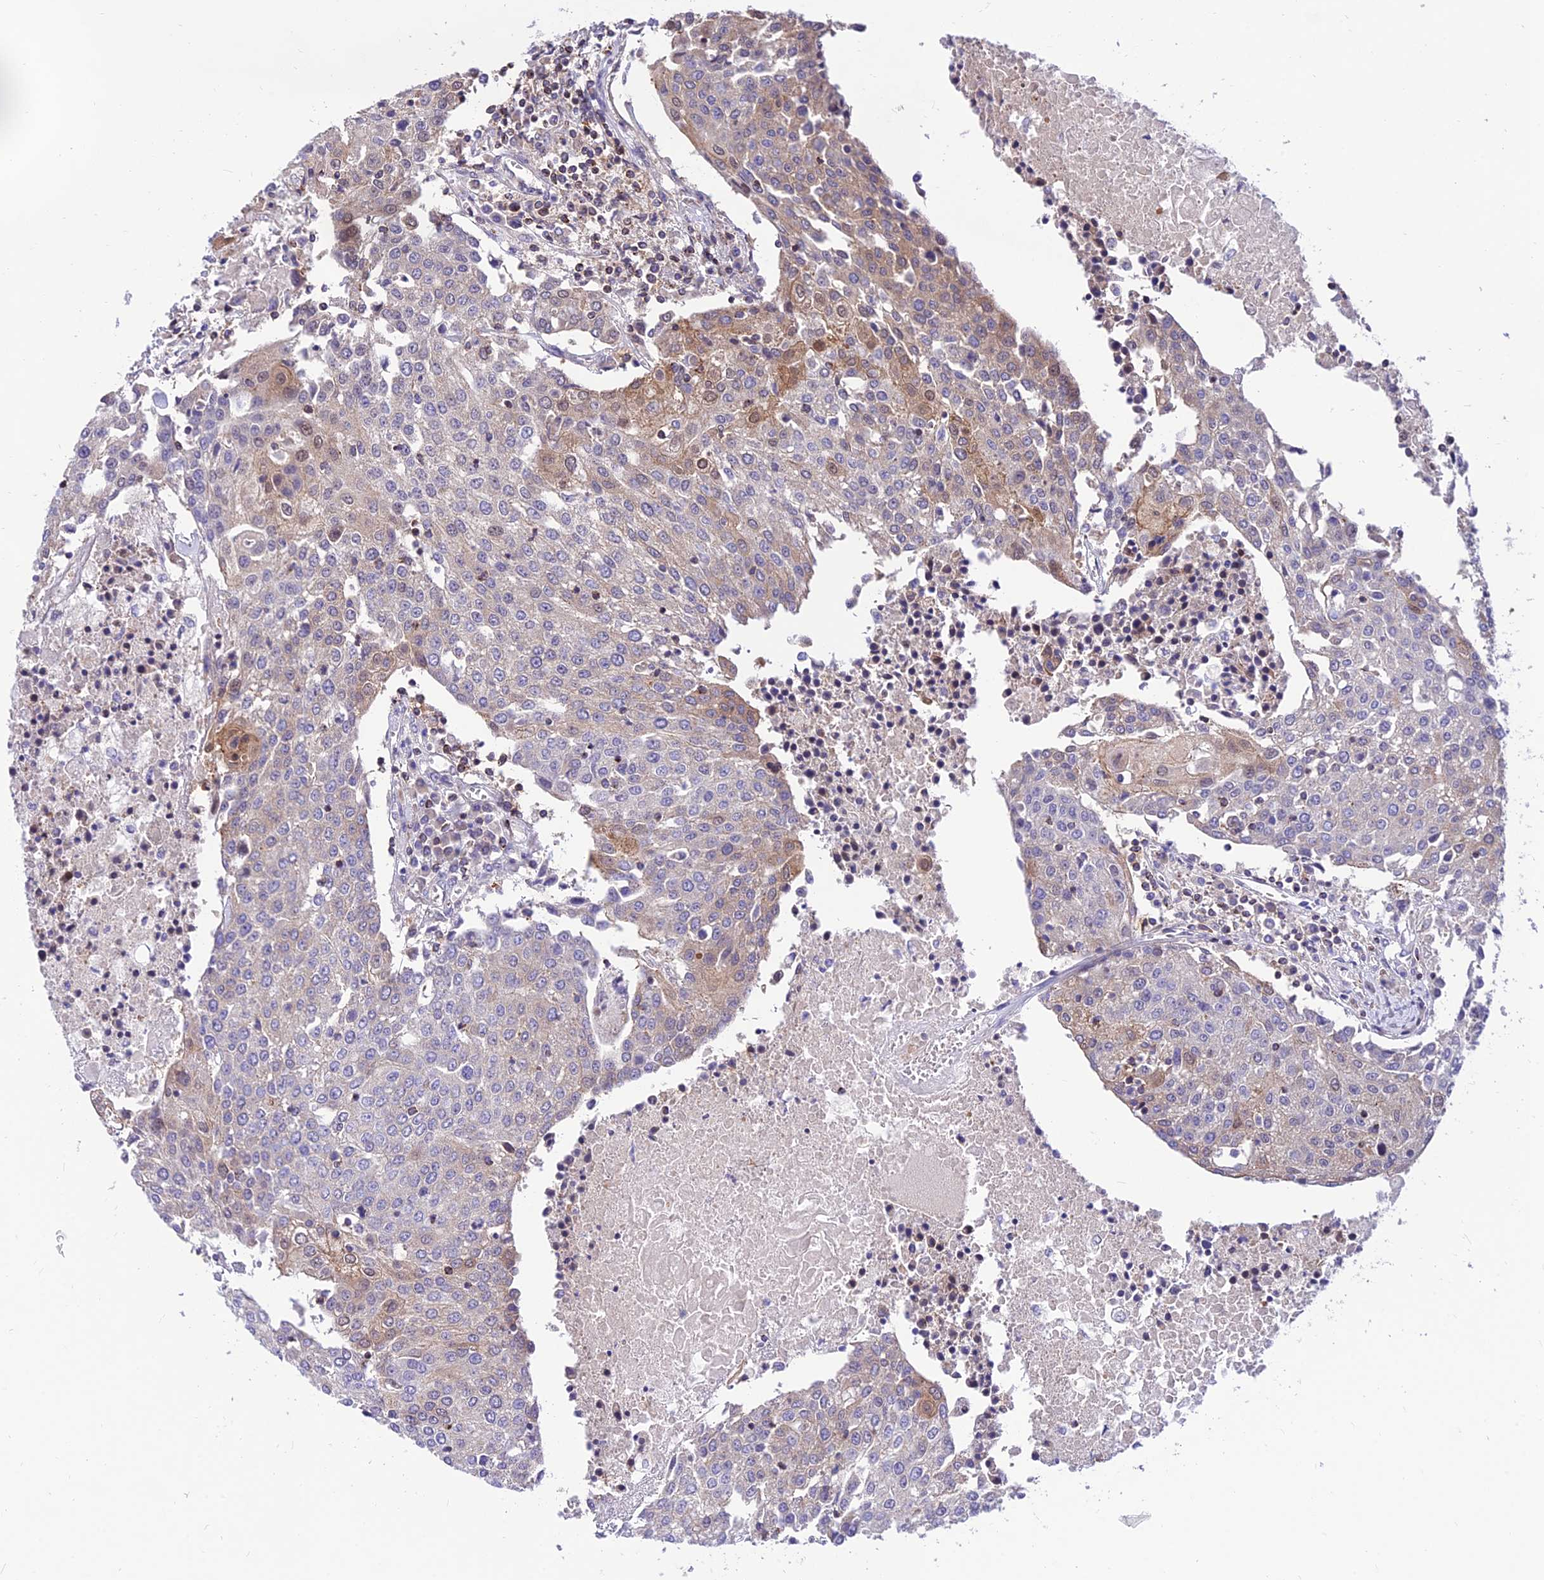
{"staining": {"intensity": "moderate", "quantity": "<25%", "location": "cytoplasmic/membranous,nuclear"}, "tissue": "urothelial cancer", "cell_type": "Tumor cells", "image_type": "cancer", "snomed": [{"axis": "morphology", "description": "Urothelial carcinoma, High grade"}, {"axis": "topography", "description": "Urinary bladder"}], "caption": "The image shows staining of urothelial cancer, revealing moderate cytoplasmic/membranous and nuclear protein positivity (brown color) within tumor cells. Nuclei are stained in blue.", "gene": "C6orf132", "patient": {"sex": "female", "age": 85}}